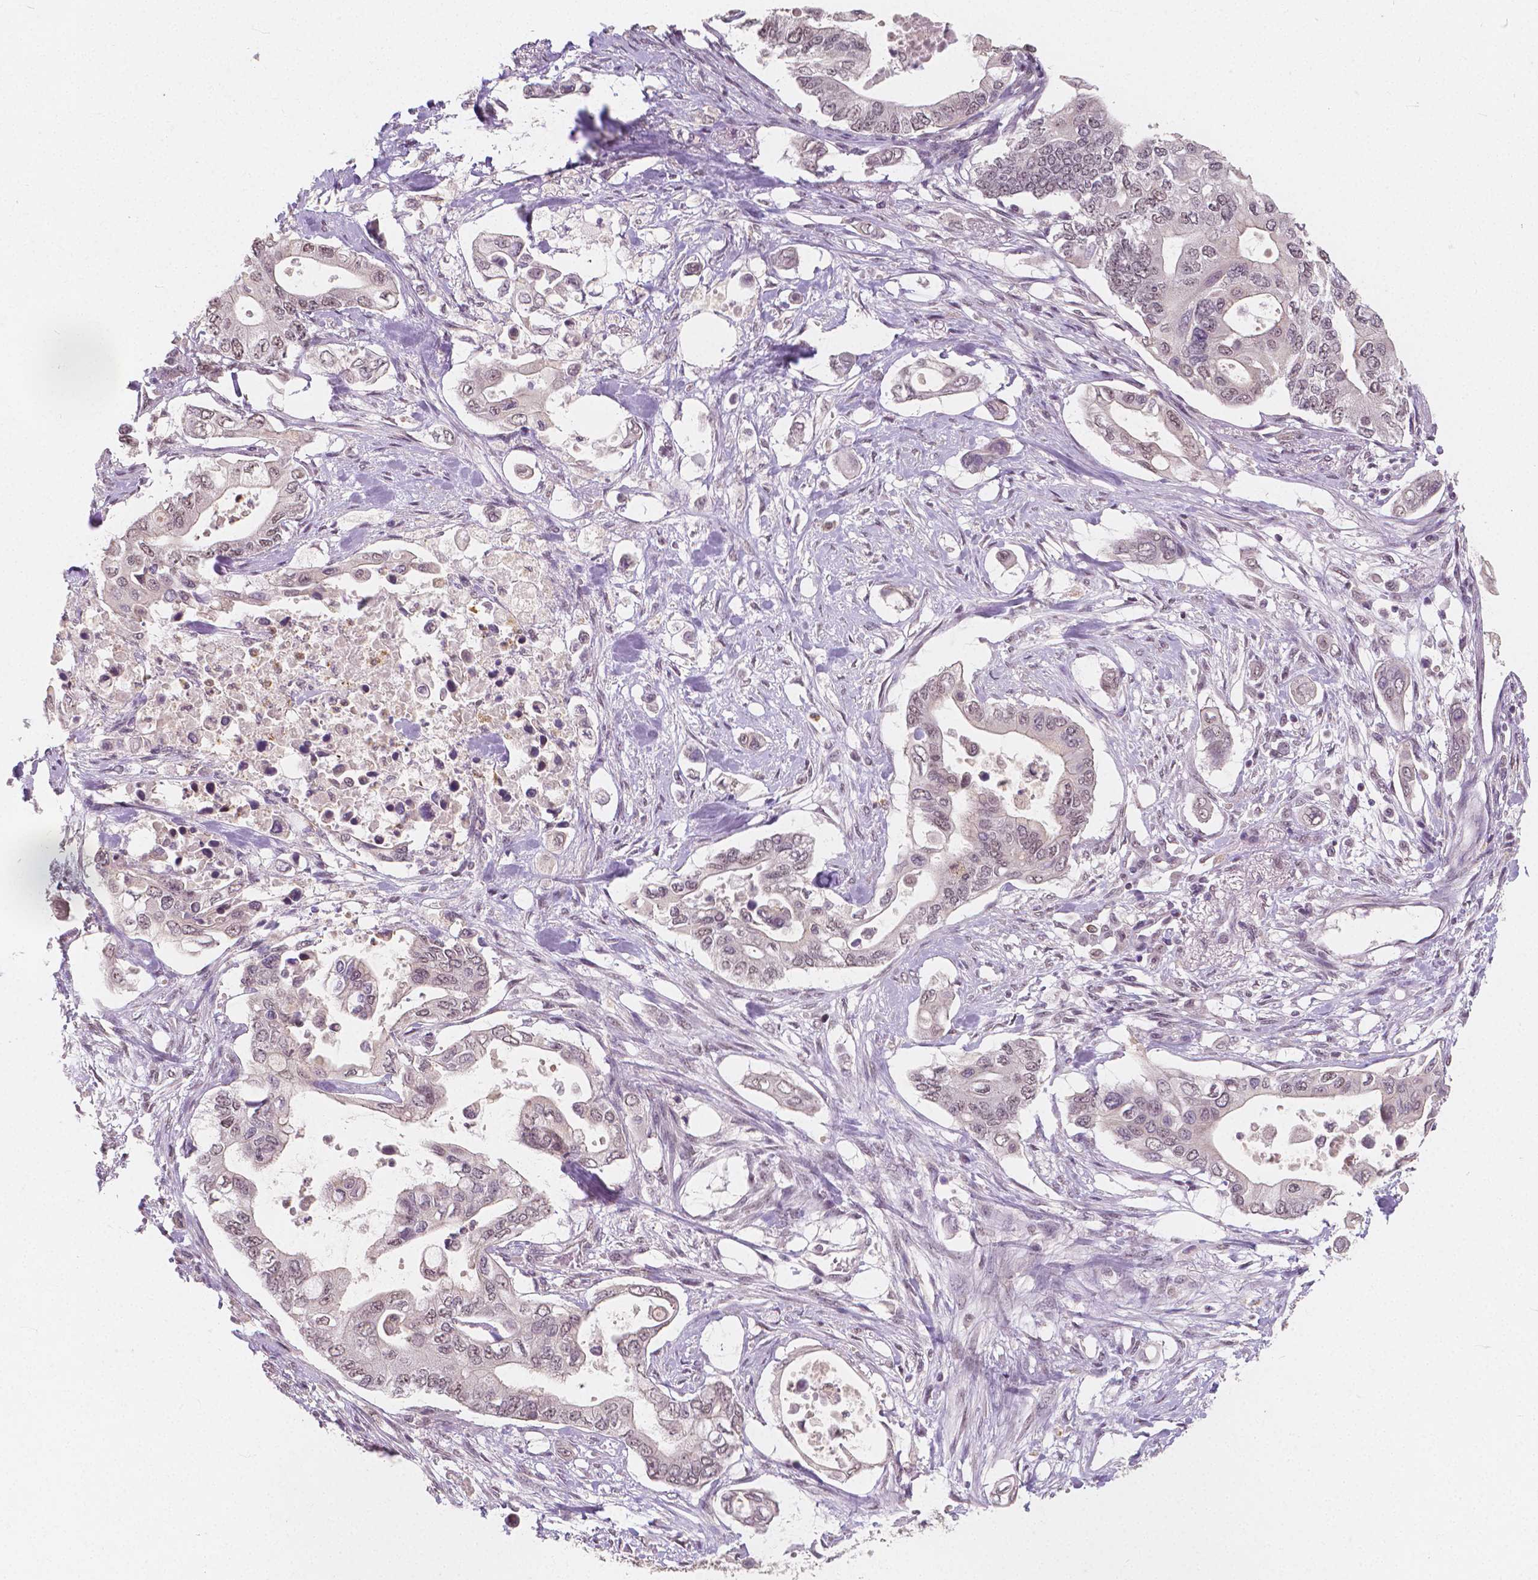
{"staining": {"intensity": "weak", "quantity": "<25%", "location": "nuclear"}, "tissue": "pancreatic cancer", "cell_type": "Tumor cells", "image_type": "cancer", "snomed": [{"axis": "morphology", "description": "Adenocarcinoma, NOS"}, {"axis": "topography", "description": "Pancreas"}], "caption": "Immunohistochemical staining of pancreatic adenocarcinoma reveals no significant positivity in tumor cells.", "gene": "NOLC1", "patient": {"sex": "female", "age": 63}}